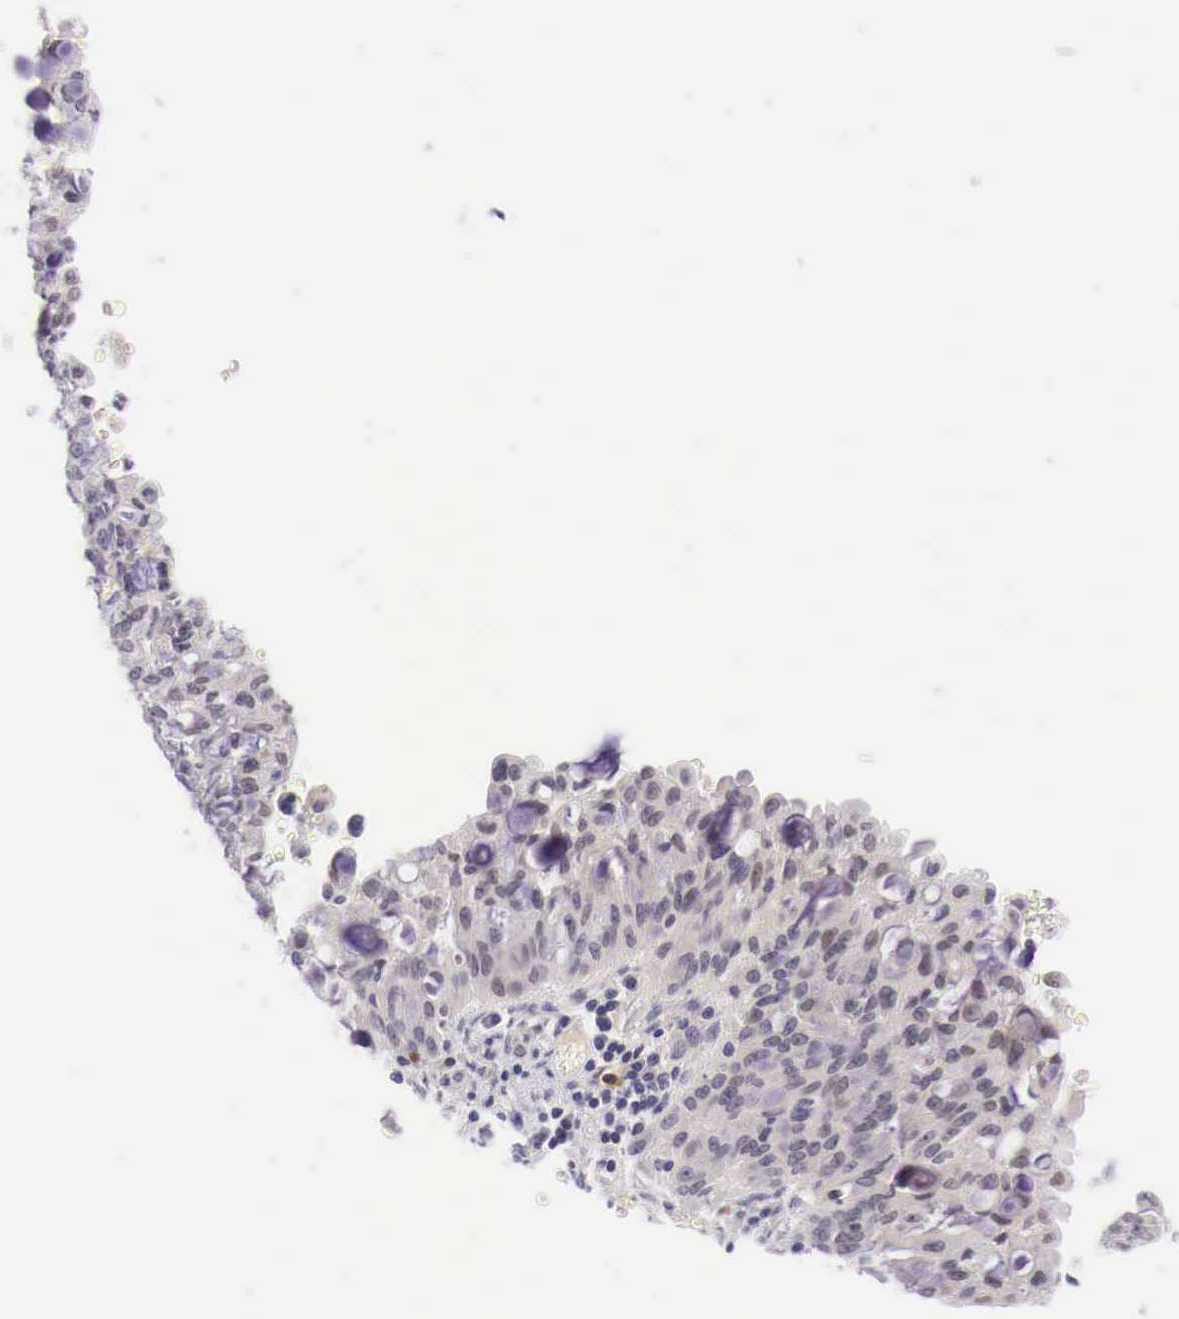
{"staining": {"intensity": "negative", "quantity": "none", "location": "none"}, "tissue": "lung cancer", "cell_type": "Tumor cells", "image_type": "cancer", "snomed": [{"axis": "morphology", "description": "Adenocarcinoma, NOS"}, {"axis": "topography", "description": "Lung"}], "caption": "IHC of human lung cancer demonstrates no staining in tumor cells.", "gene": "BCL6", "patient": {"sex": "female", "age": 44}}